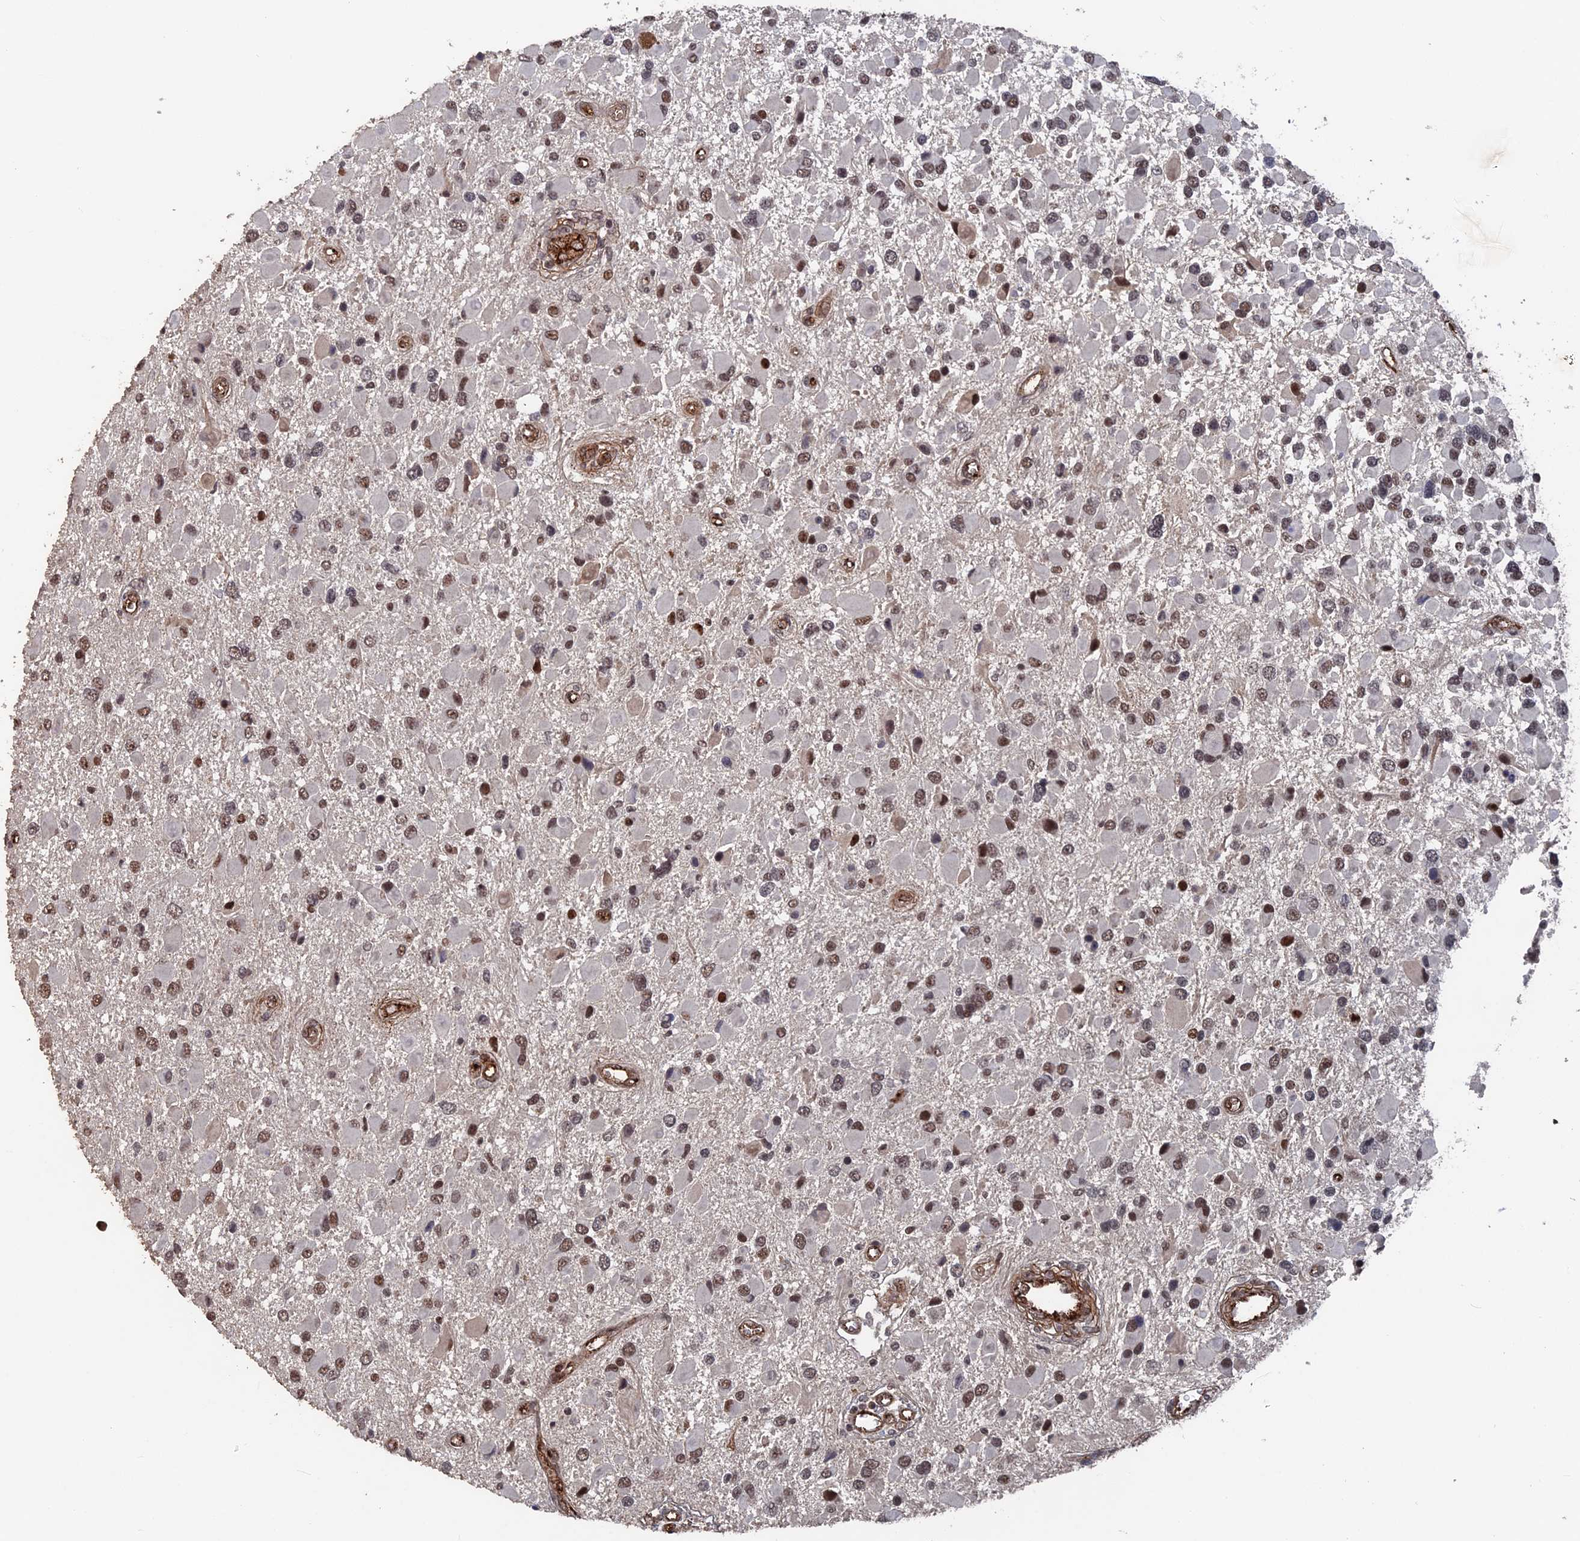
{"staining": {"intensity": "moderate", "quantity": ">75%", "location": "nuclear"}, "tissue": "glioma", "cell_type": "Tumor cells", "image_type": "cancer", "snomed": [{"axis": "morphology", "description": "Glioma, malignant, High grade"}, {"axis": "topography", "description": "Brain"}], "caption": "This photomicrograph displays immunohistochemistry staining of malignant glioma (high-grade), with medium moderate nuclear positivity in about >75% of tumor cells.", "gene": "SH3D21", "patient": {"sex": "male", "age": 53}}